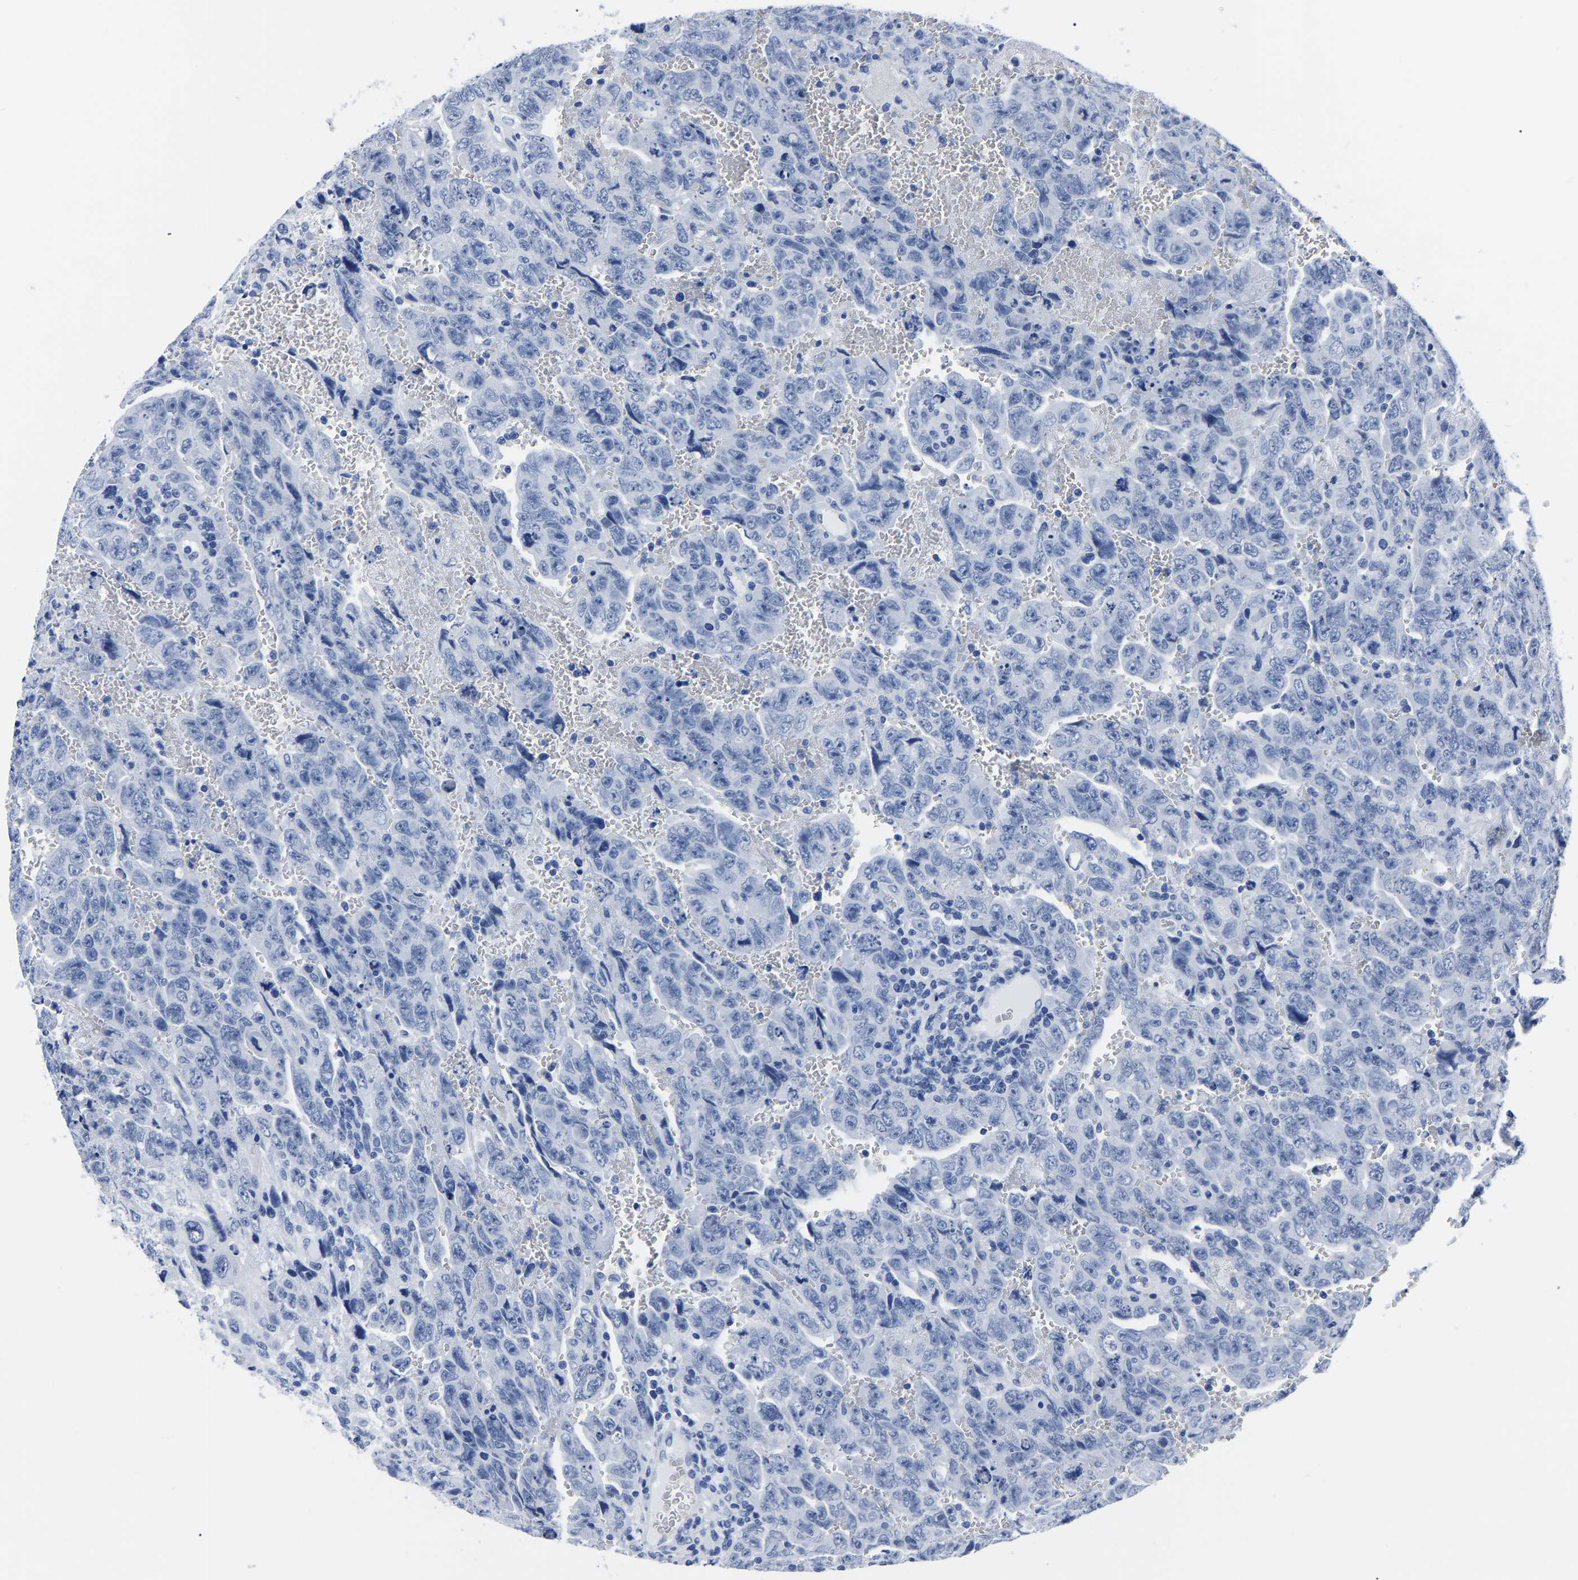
{"staining": {"intensity": "negative", "quantity": "none", "location": "none"}, "tissue": "testis cancer", "cell_type": "Tumor cells", "image_type": "cancer", "snomed": [{"axis": "morphology", "description": "Carcinoma, Embryonal, NOS"}, {"axis": "topography", "description": "Testis"}], "caption": "DAB (3,3'-diaminobenzidine) immunohistochemical staining of testis cancer (embryonal carcinoma) demonstrates no significant positivity in tumor cells. Brightfield microscopy of IHC stained with DAB (3,3'-diaminobenzidine) (brown) and hematoxylin (blue), captured at high magnification.", "gene": "IMPG2", "patient": {"sex": "male", "age": 28}}